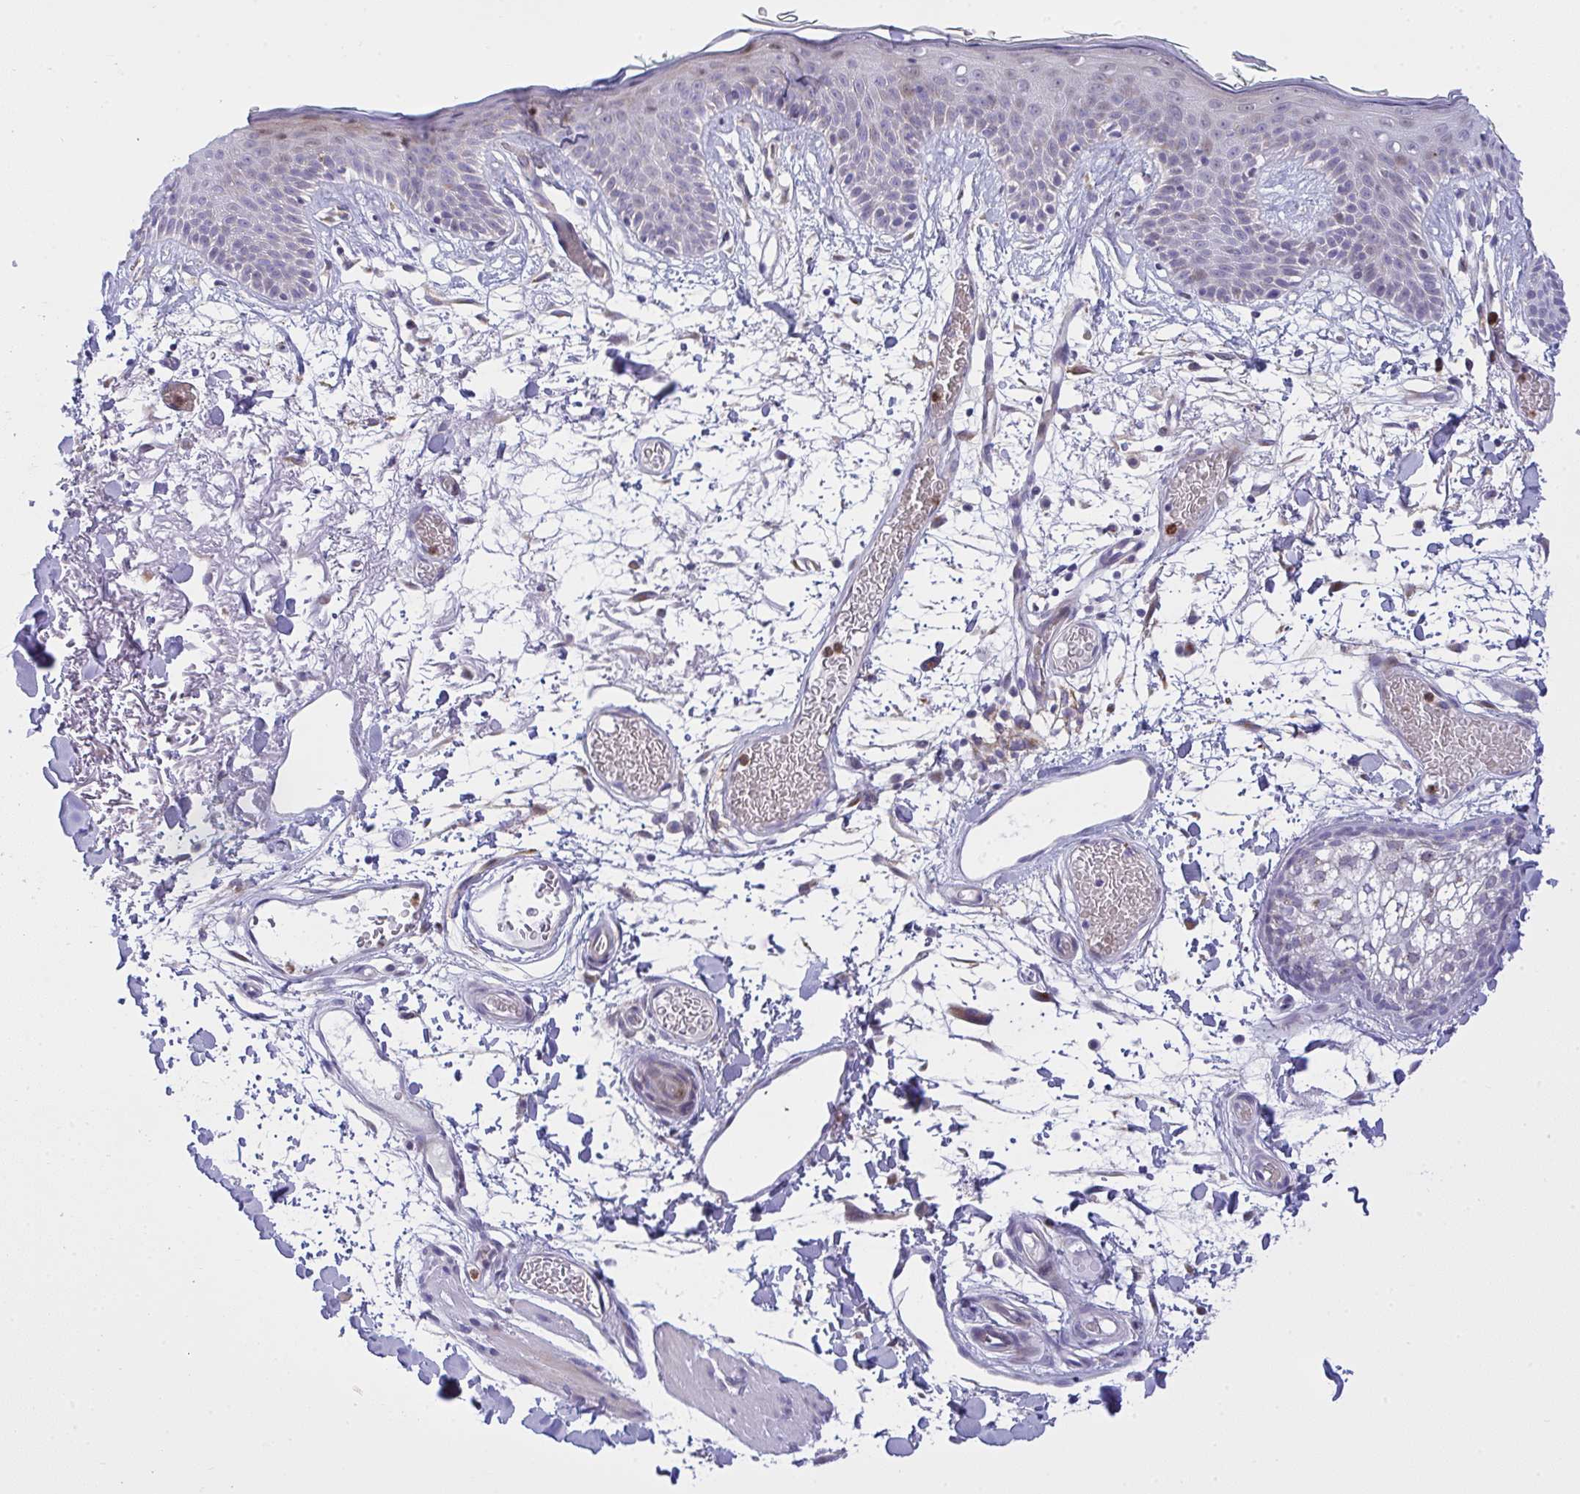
{"staining": {"intensity": "negative", "quantity": "none", "location": "none"}, "tissue": "skin", "cell_type": "Fibroblasts", "image_type": "normal", "snomed": [{"axis": "morphology", "description": "Normal tissue, NOS"}, {"axis": "topography", "description": "Skin"}], "caption": "Protein analysis of unremarkable skin shows no significant expression in fibroblasts. (DAB IHC with hematoxylin counter stain).", "gene": "ZNF554", "patient": {"sex": "male", "age": 79}}